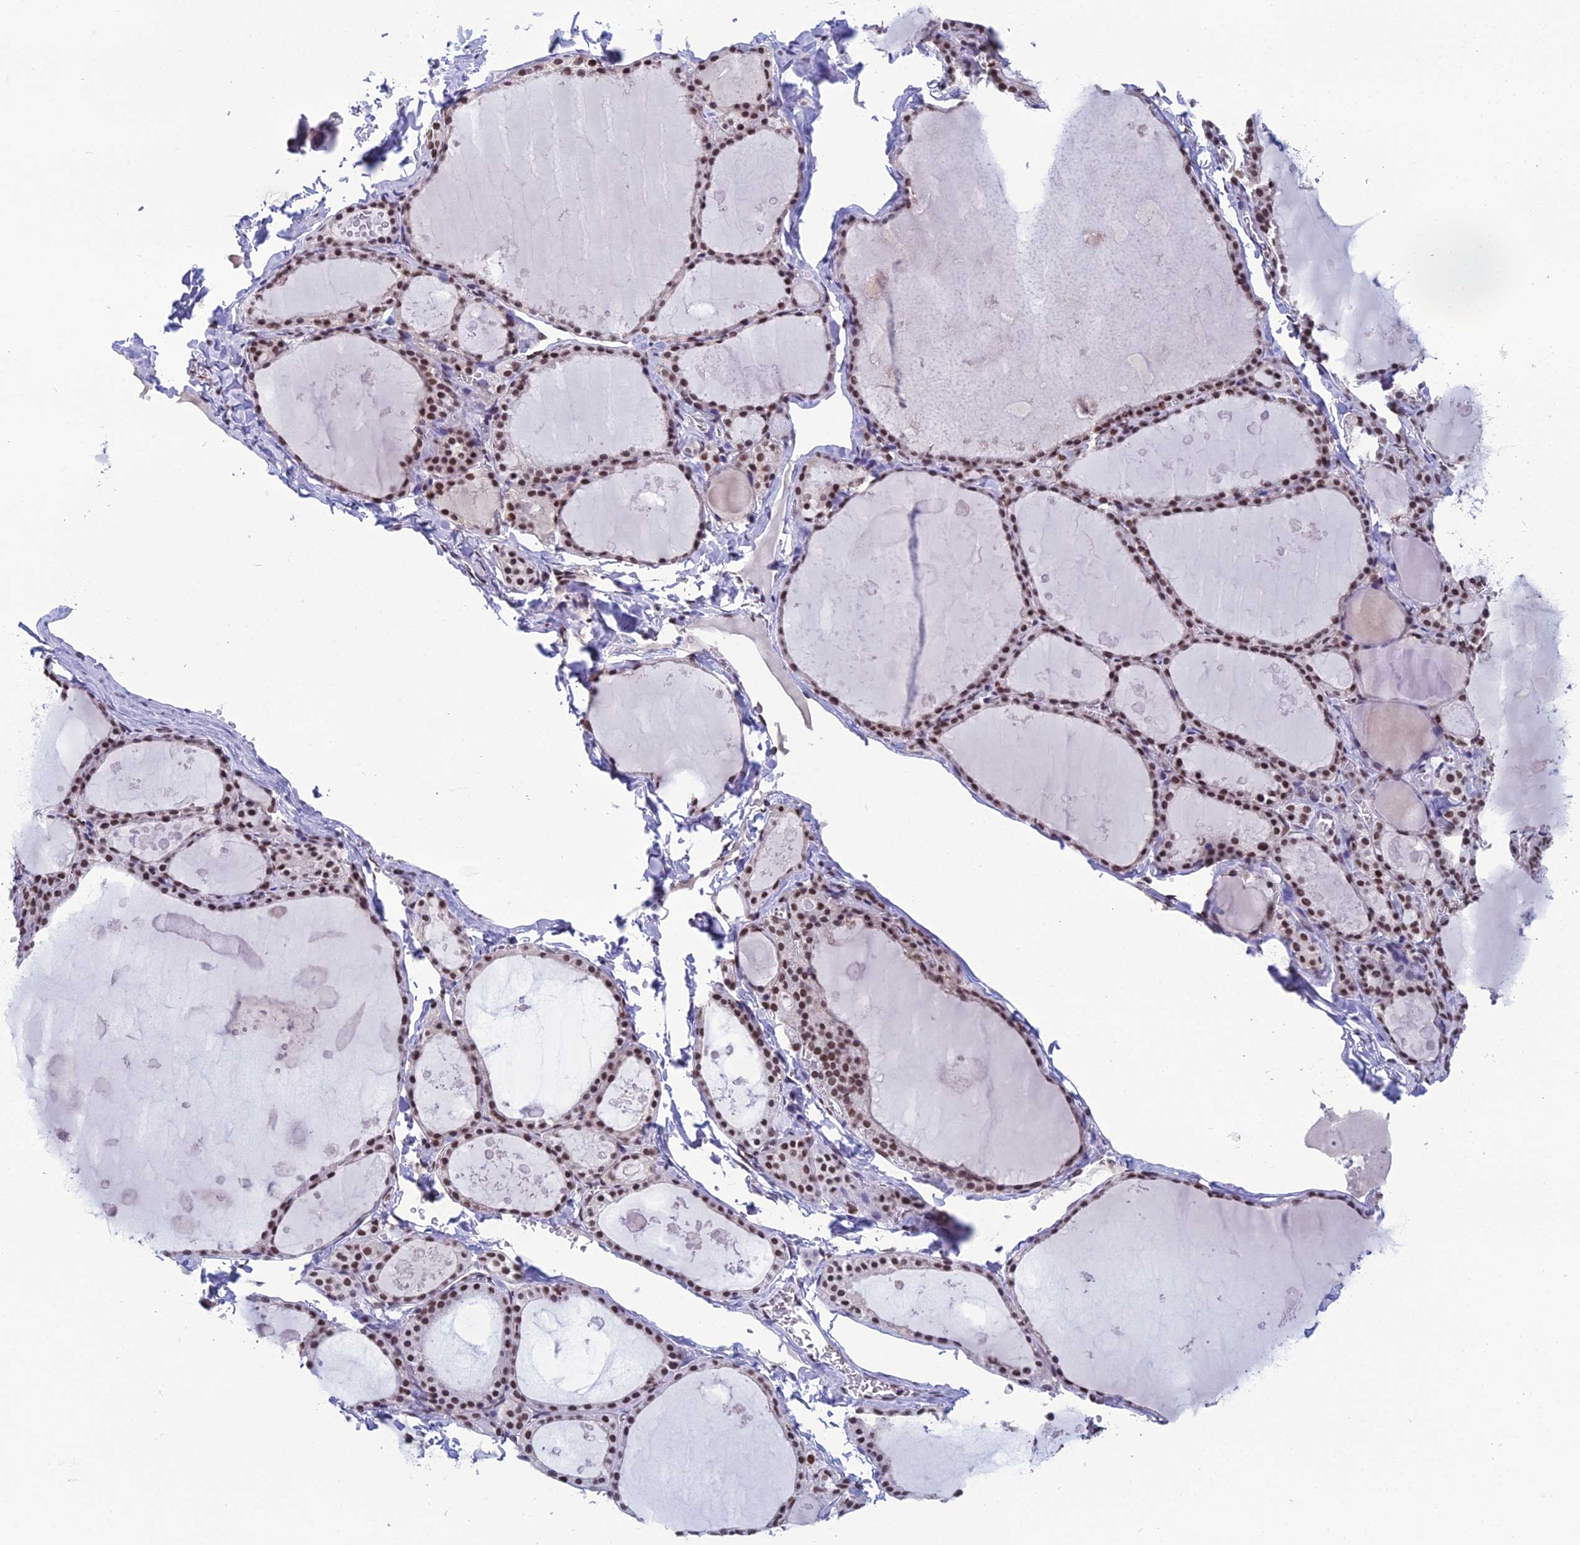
{"staining": {"intensity": "moderate", "quantity": ">75%", "location": "nuclear"}, "tissue": "thyroid gland", "cell_type": "Glandular cells", "image_type": "normal", "snomed": [{"axis": "morphology", "description": "Normal tissue, NOS"}, {"axis": "topography", "description": "Thyroid gland"}], "caption": "The image demonstrates immunohistochemical staining of benign thyroid gland. There is moderate nuclear positivity is present in approximately >75% of glandular cells.", "gene": "PRAMEF12", "patient": {"sex": "male", "age": 56}}